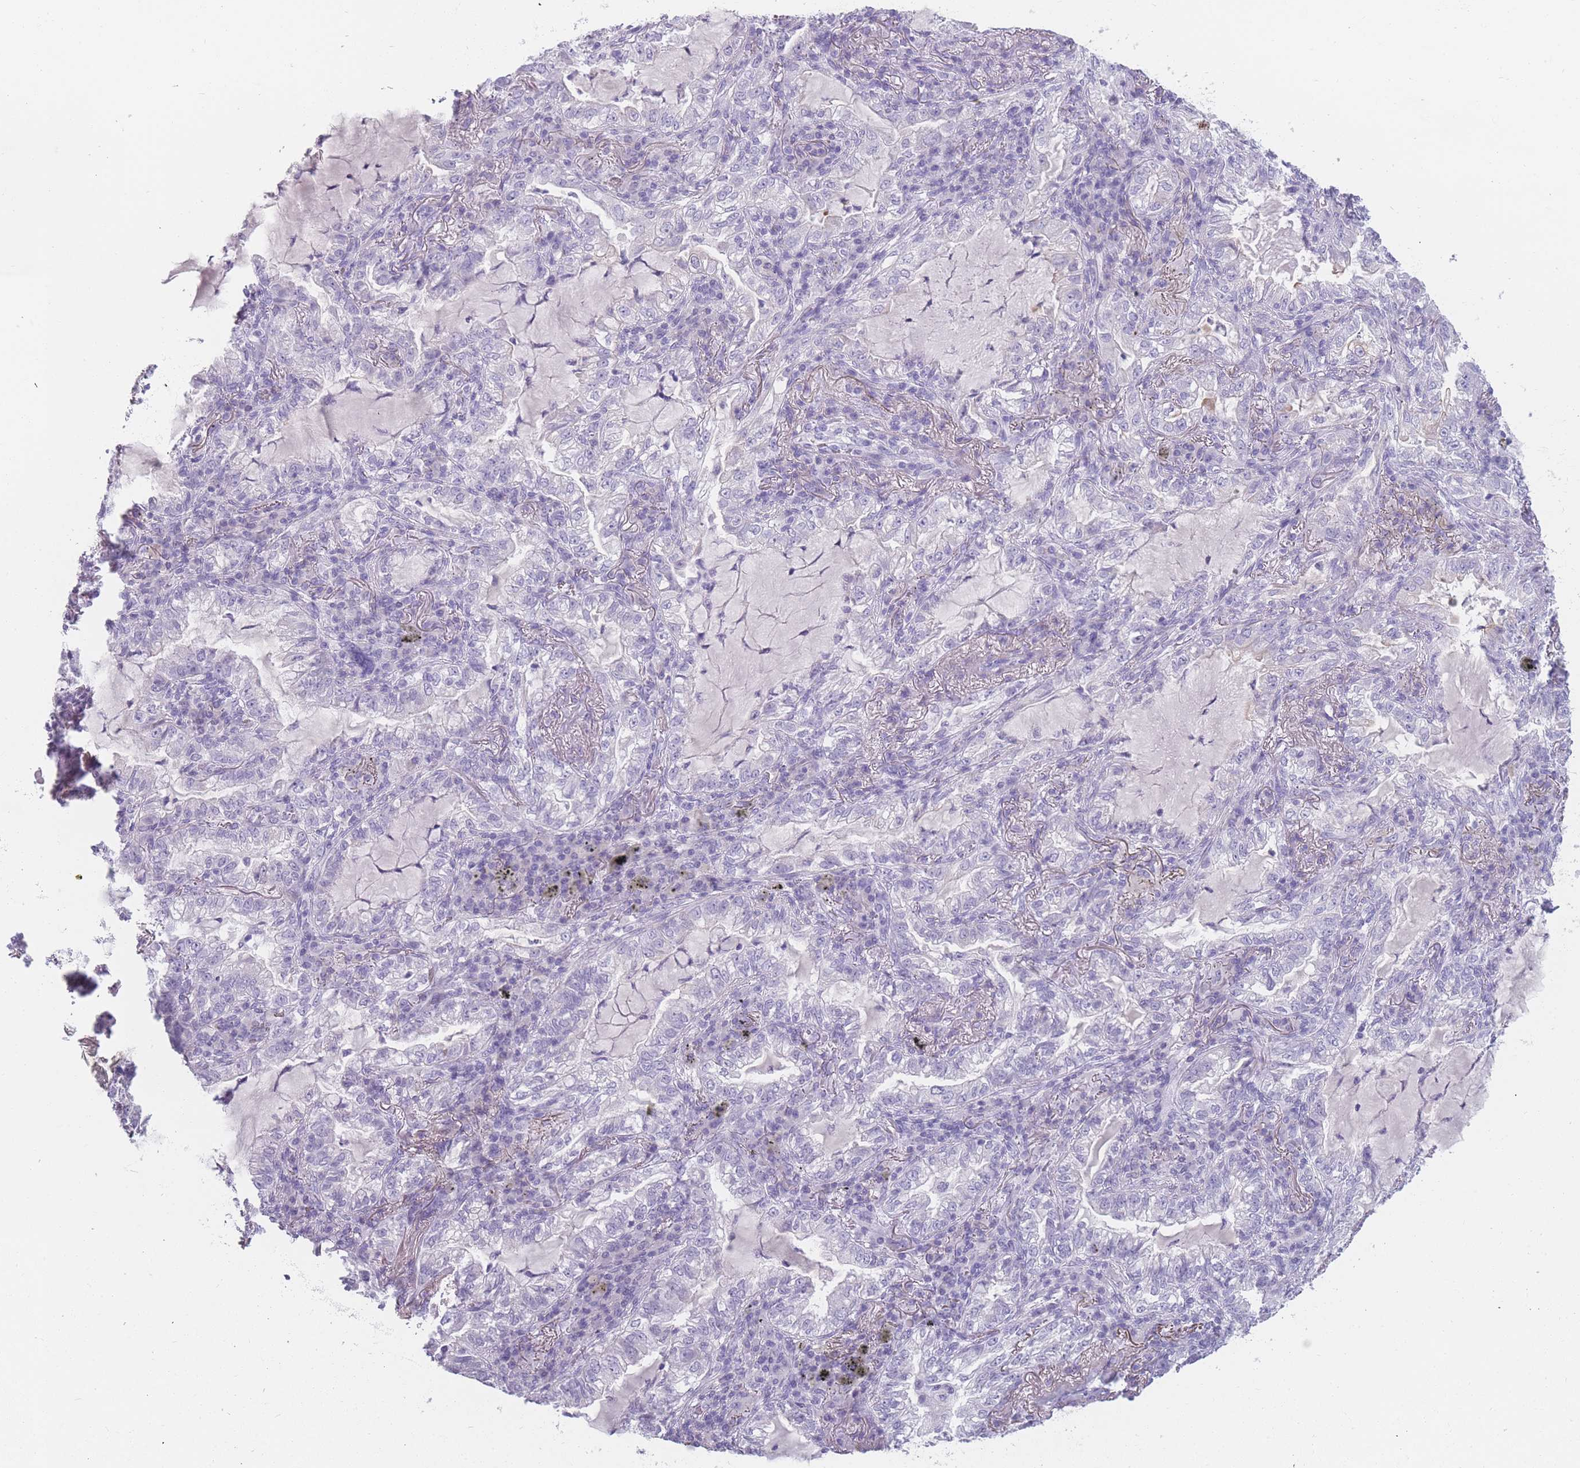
{"staining": {"intensity": "negative", "quantity": "none", "location": "none"}, "tissue": "lung cancer", "cell_type": "Tumor cells", "image_type": "cancer", "snomed": [{"axis": "morphology", "description": "Adenocarcinoma, NOS"}, {"axis": "topography", "description": "Lung"}], "caption": "Photomicrograph shows no protein positivity in tumor cells of lung adenocarcinoma tissue. (DAB (3,3'-diaminobenzidine) immunohistochemistry (IHC) with hematoxylin counter stain).", "gene": "PPFIA3", "patient": {"sex": "female", "age": 73}}